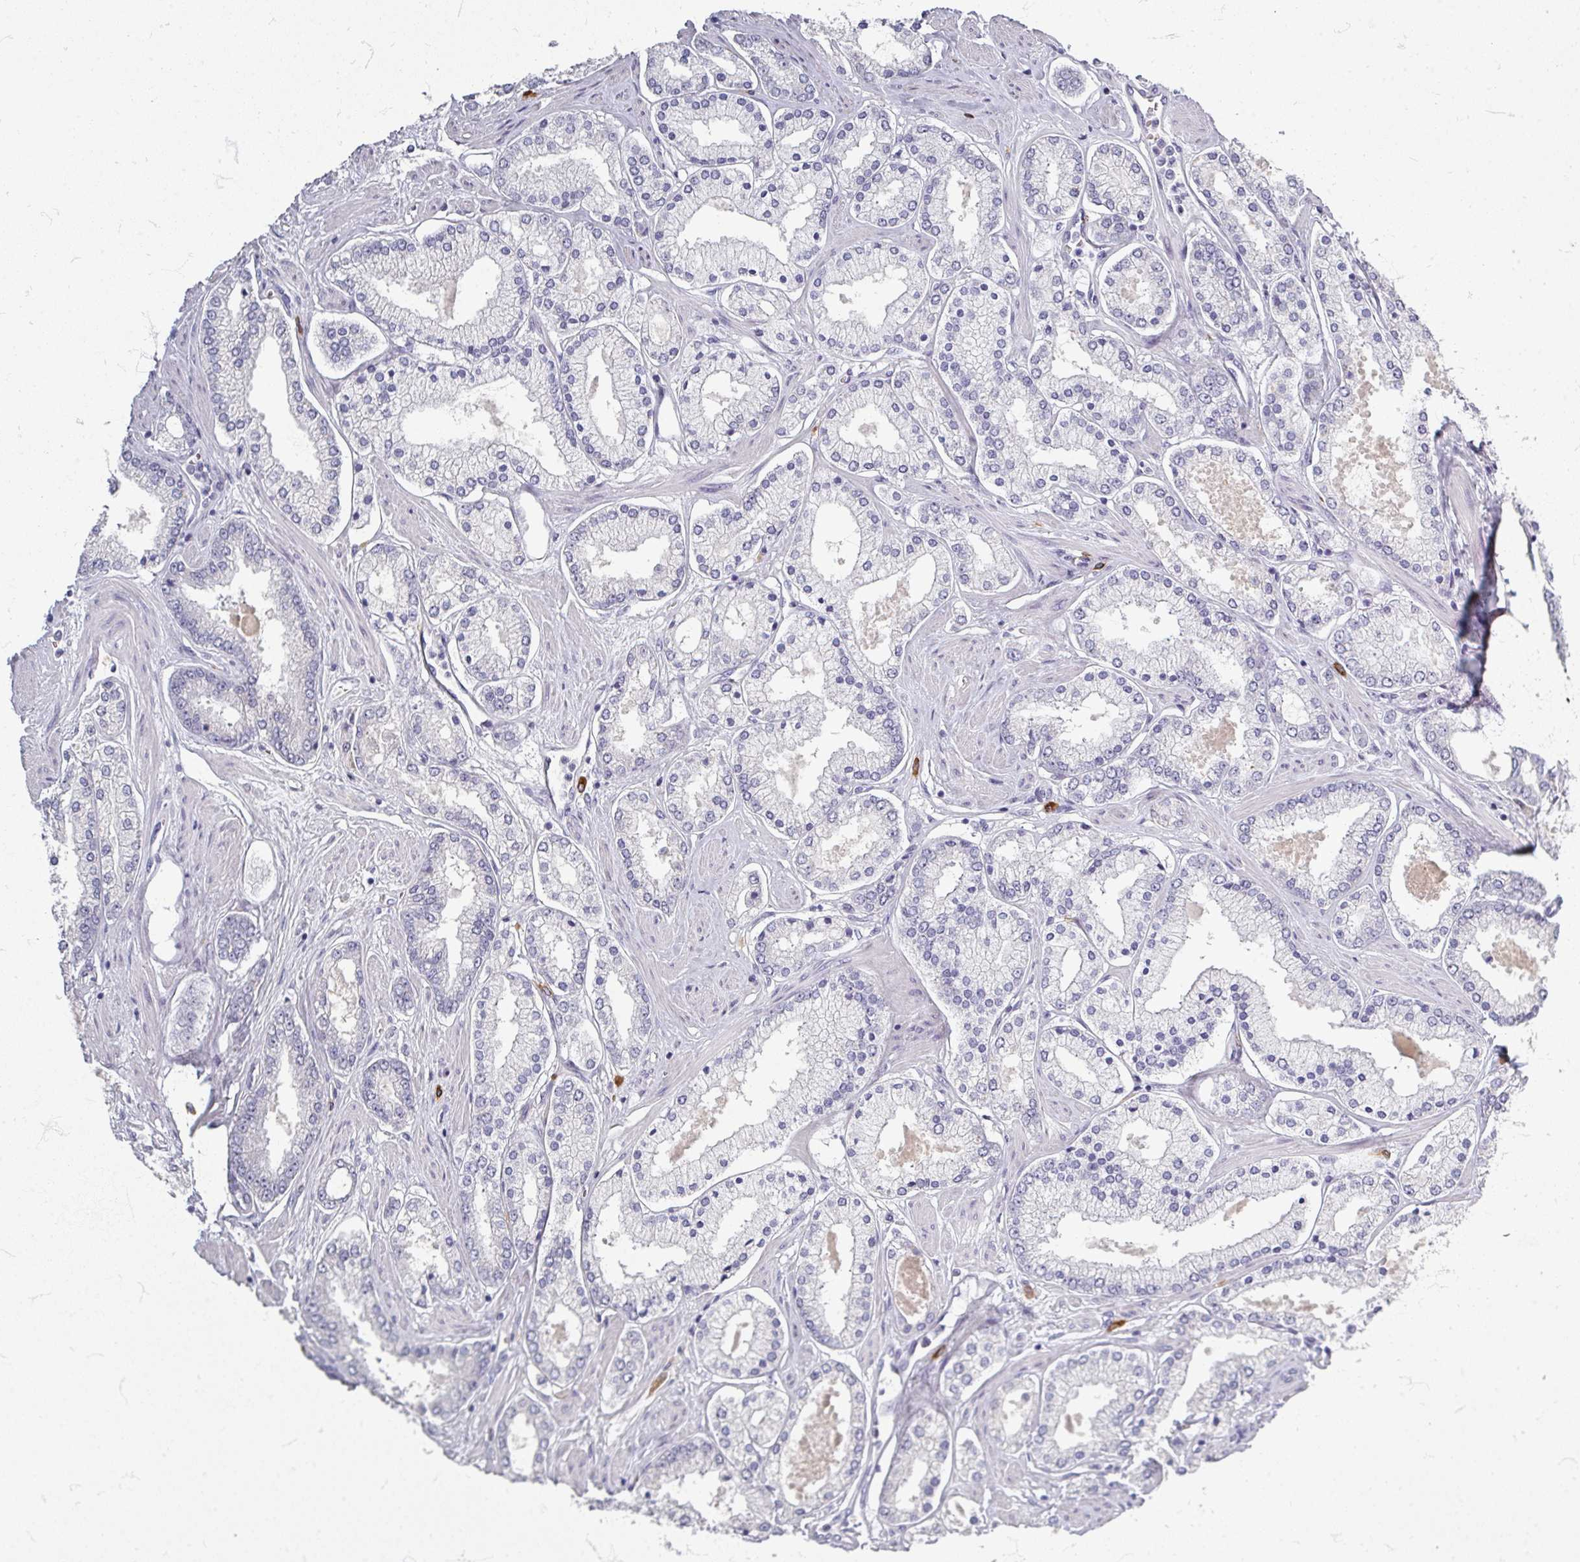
{"staining": {"intensity": "negative", "quantity": "none", "location": "none"}, "tissue": "prostate cancer", "cell_type": "Tumor cells", "image_type": "cancer", "snomed": [{"axis": "morphology", "description": "Adenocarcinoma, Low grade"}, {"axis": "topography", "description": "Prostate"}], "caption": "Immunohistochemical staining of low-grade adenocarcinoma (prostate) exhibits no significant expression in tumor cells.", "gene": "ZNF878", "patient": {"sex": "male", "age": 42}}